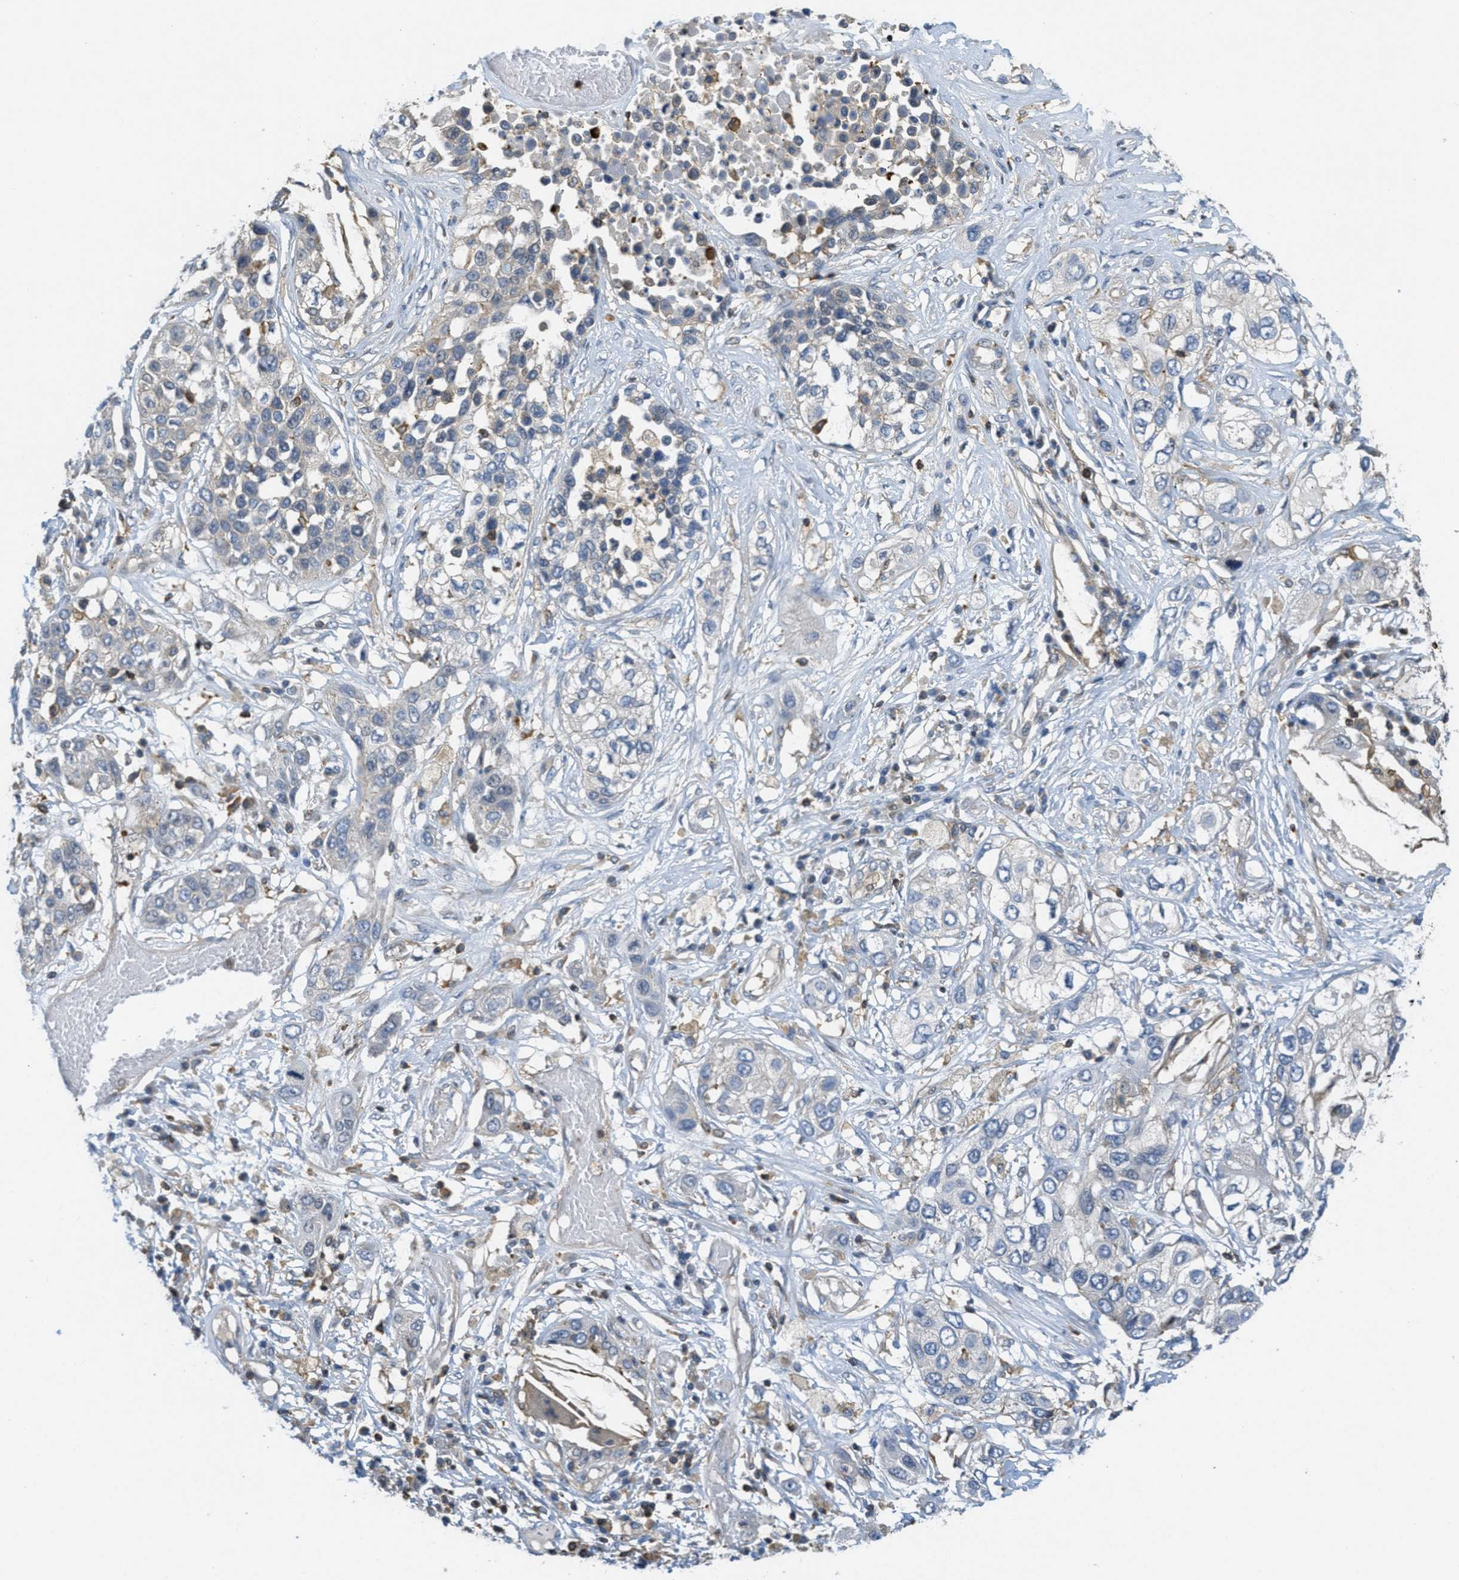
{"staining": {"intensity": "negative", "quantity": "none", "location": "none"}, "tissue": "lung cancer", "cell_type": "Tumor cells", "image_type": "cancer", "snomed": [{"axis": "morphology", "description": "Squamous cell carcinoma, NOS"}, {"axis": "topography", "description": "Lung"}], "caption": "Protein analysis of squamous cell carcinoma (lung) shows no significant staining in tumor cells.", "gene": "GRIK2", "patient": {"sex": "male", "age": 71}}